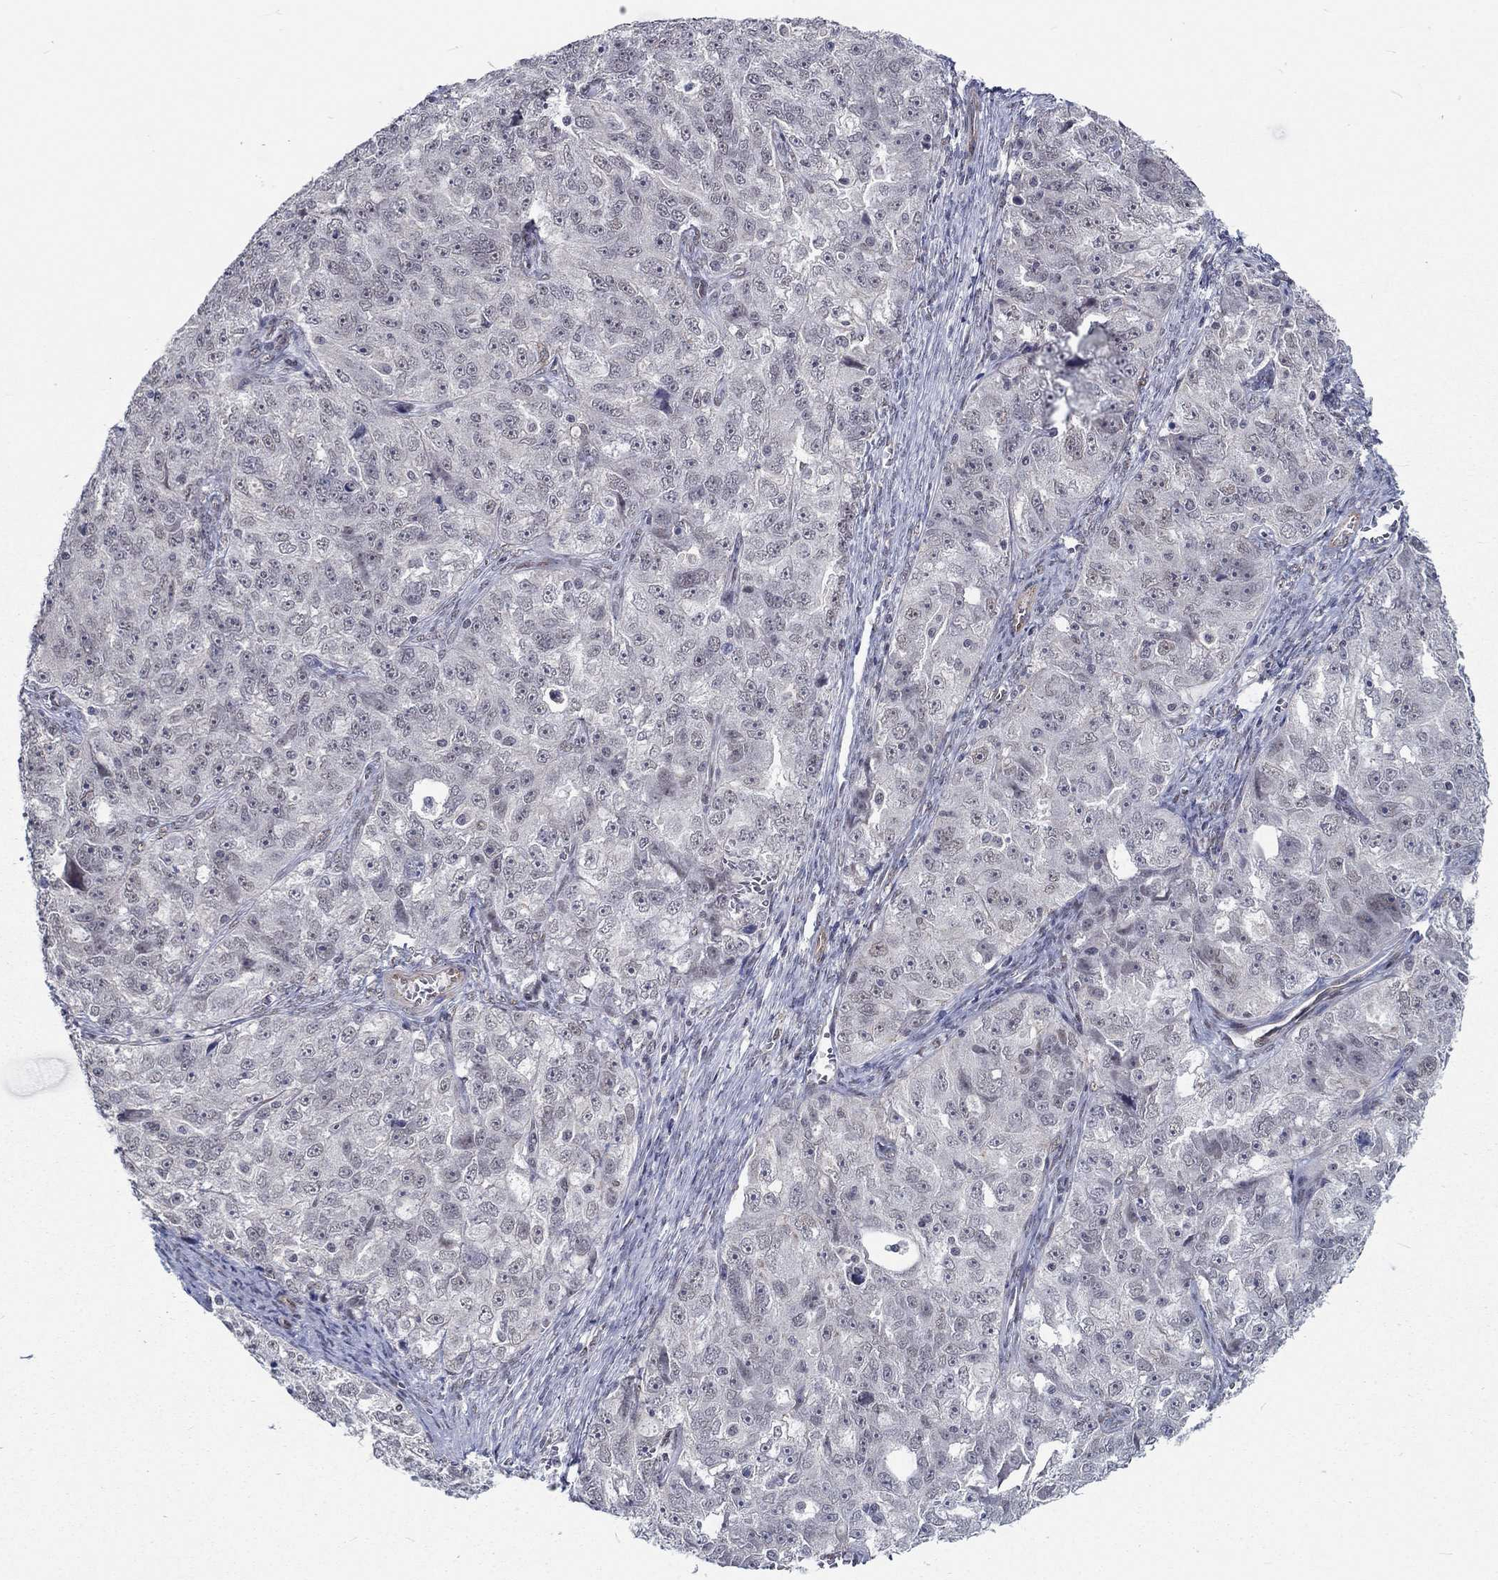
{"staining": {"intensity": "negative", "quantity": "none", "location": "none"}, "tissue": "ovarian cancer", "cell_type": "Tumor cells", "image_type": "cancer", "snomed": [{"axis": "morphology", "description": "Cystadenocarcinoma, serous, NOS"}, {"axis": "topography", "description": "Ovary"}], "caption": "IHC histopathology image of neoplastic tissue: human serous cystadenocarcinoma (ovarian) stained with DAB (3,3'-diaminobenzidine) reveals no significant protein expression in tumor cells.", "gene": "ZBED1", "patient": {"sex": "female", "age": 51}}